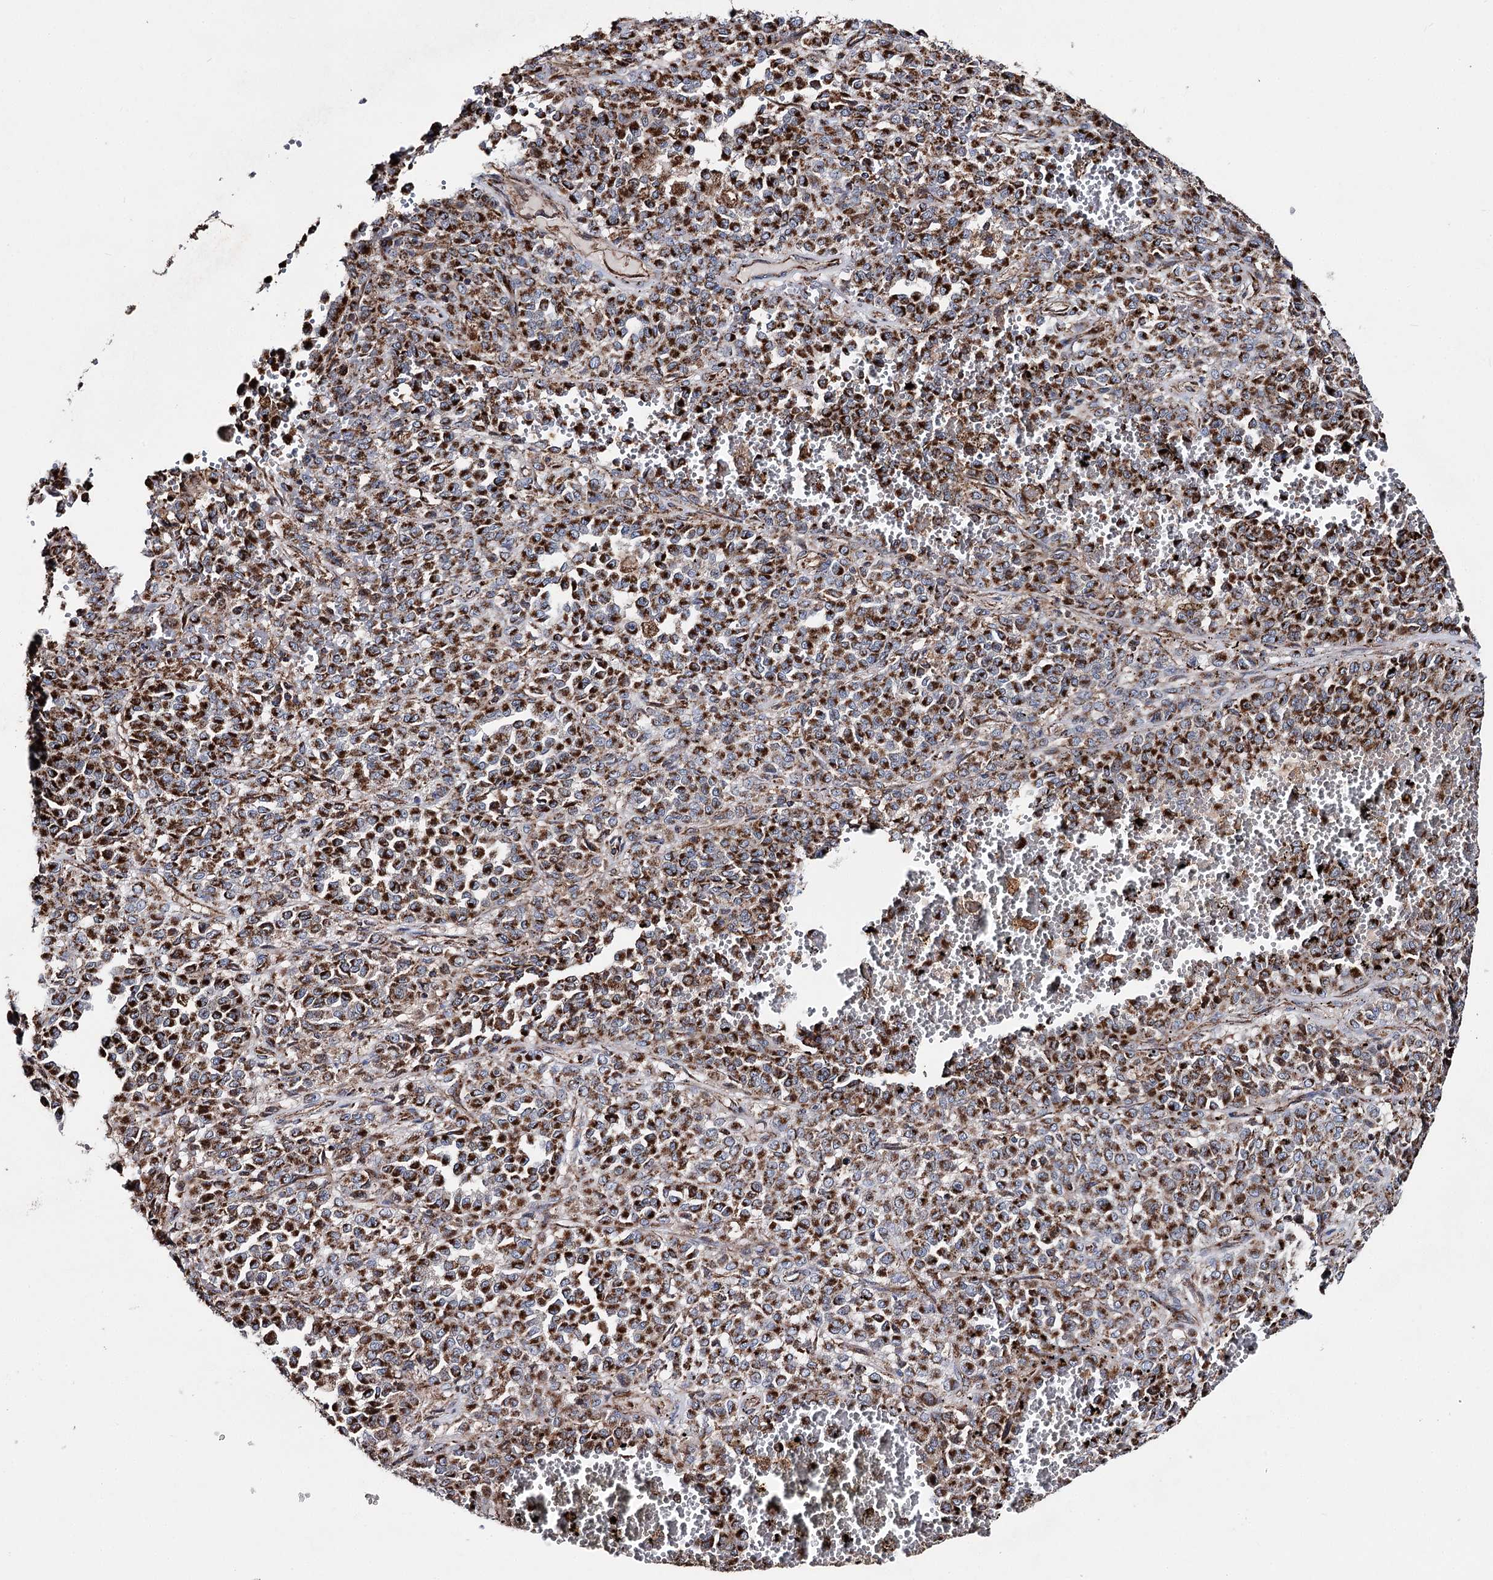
{"staining": {"intensity": "strong", "quantity": ">75%", "location": "cytoplasmic/membranous"}, "tissue": "melanoma", "cell_type": "Tumor cells", "image_type": "cancer", "snomed": [{"axis": "morphology", "description": "Malignant melanoma, Metastatic site"}, {"axis": "topography", "description": "Pancreas"}], "caption": "About >75% of tumor cells in malignant melanoma (metastatic site) reveal strong cytoplasmic/membranous protein positivity as visualized by brown immunohistochemical staining.", "gene": "MSANTD2", "patient": {"sex": "female", "age": 30}}